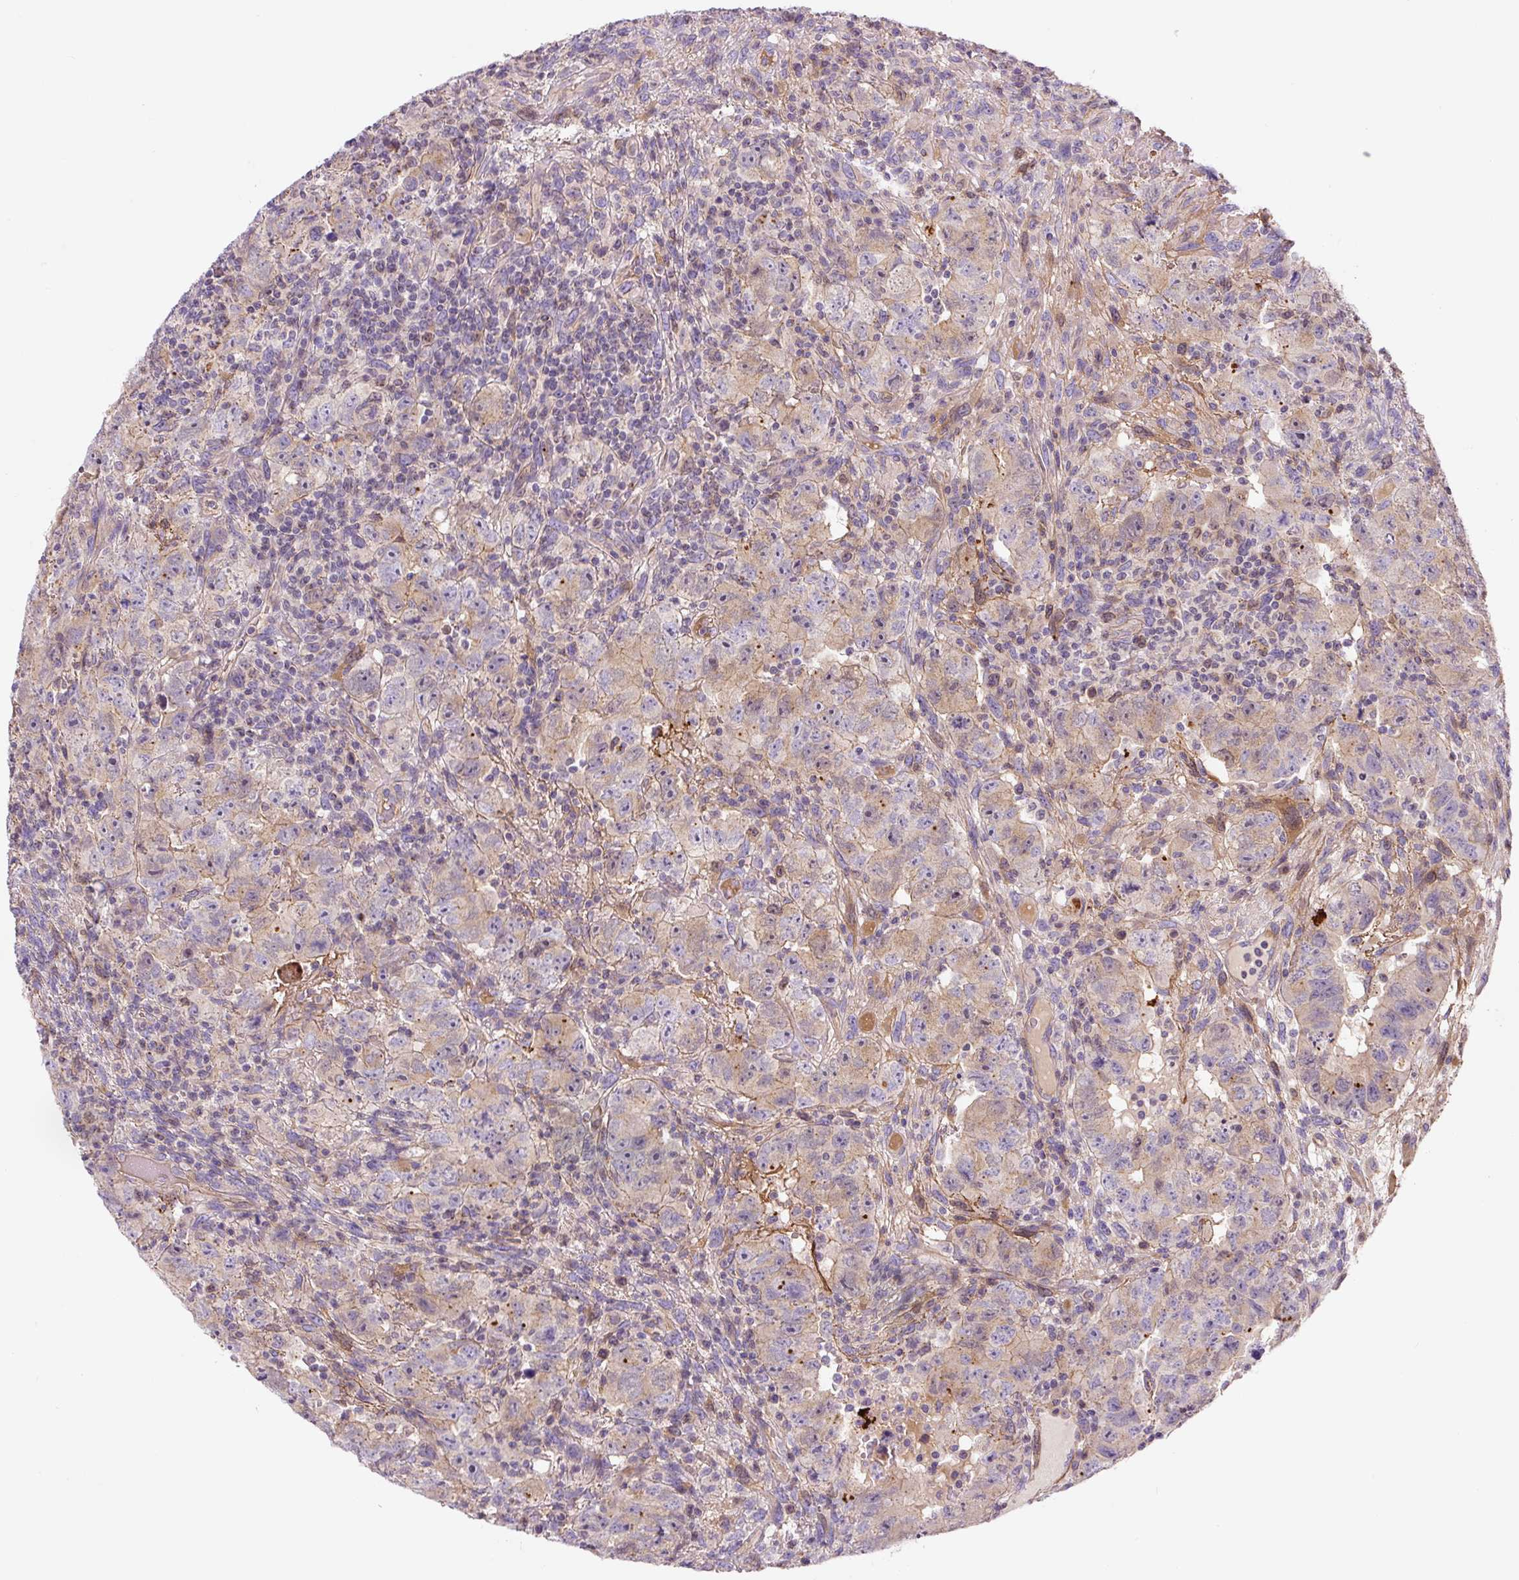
{"staining": {"intensity": "weak", "quantity": "25%-75%", "location": "cytoplasmic/membranous"}, "tissue": "testis cancer", "cell_type": "Tumor cells", "image_type": "cancer", "snomed": [{"axis": "morphology", "description": "Carcinoma, Embryonal, NOS"}, {"axis": "topography", "description": "Testis"}], "caption": "Protein expression analysis of human testis cancer reveals weak cytoplasmic/membranous positivity in about 25%-75% of tumor cells.", "gene": "CCNI2", "patient": {"sex": "male", "age": 24}}